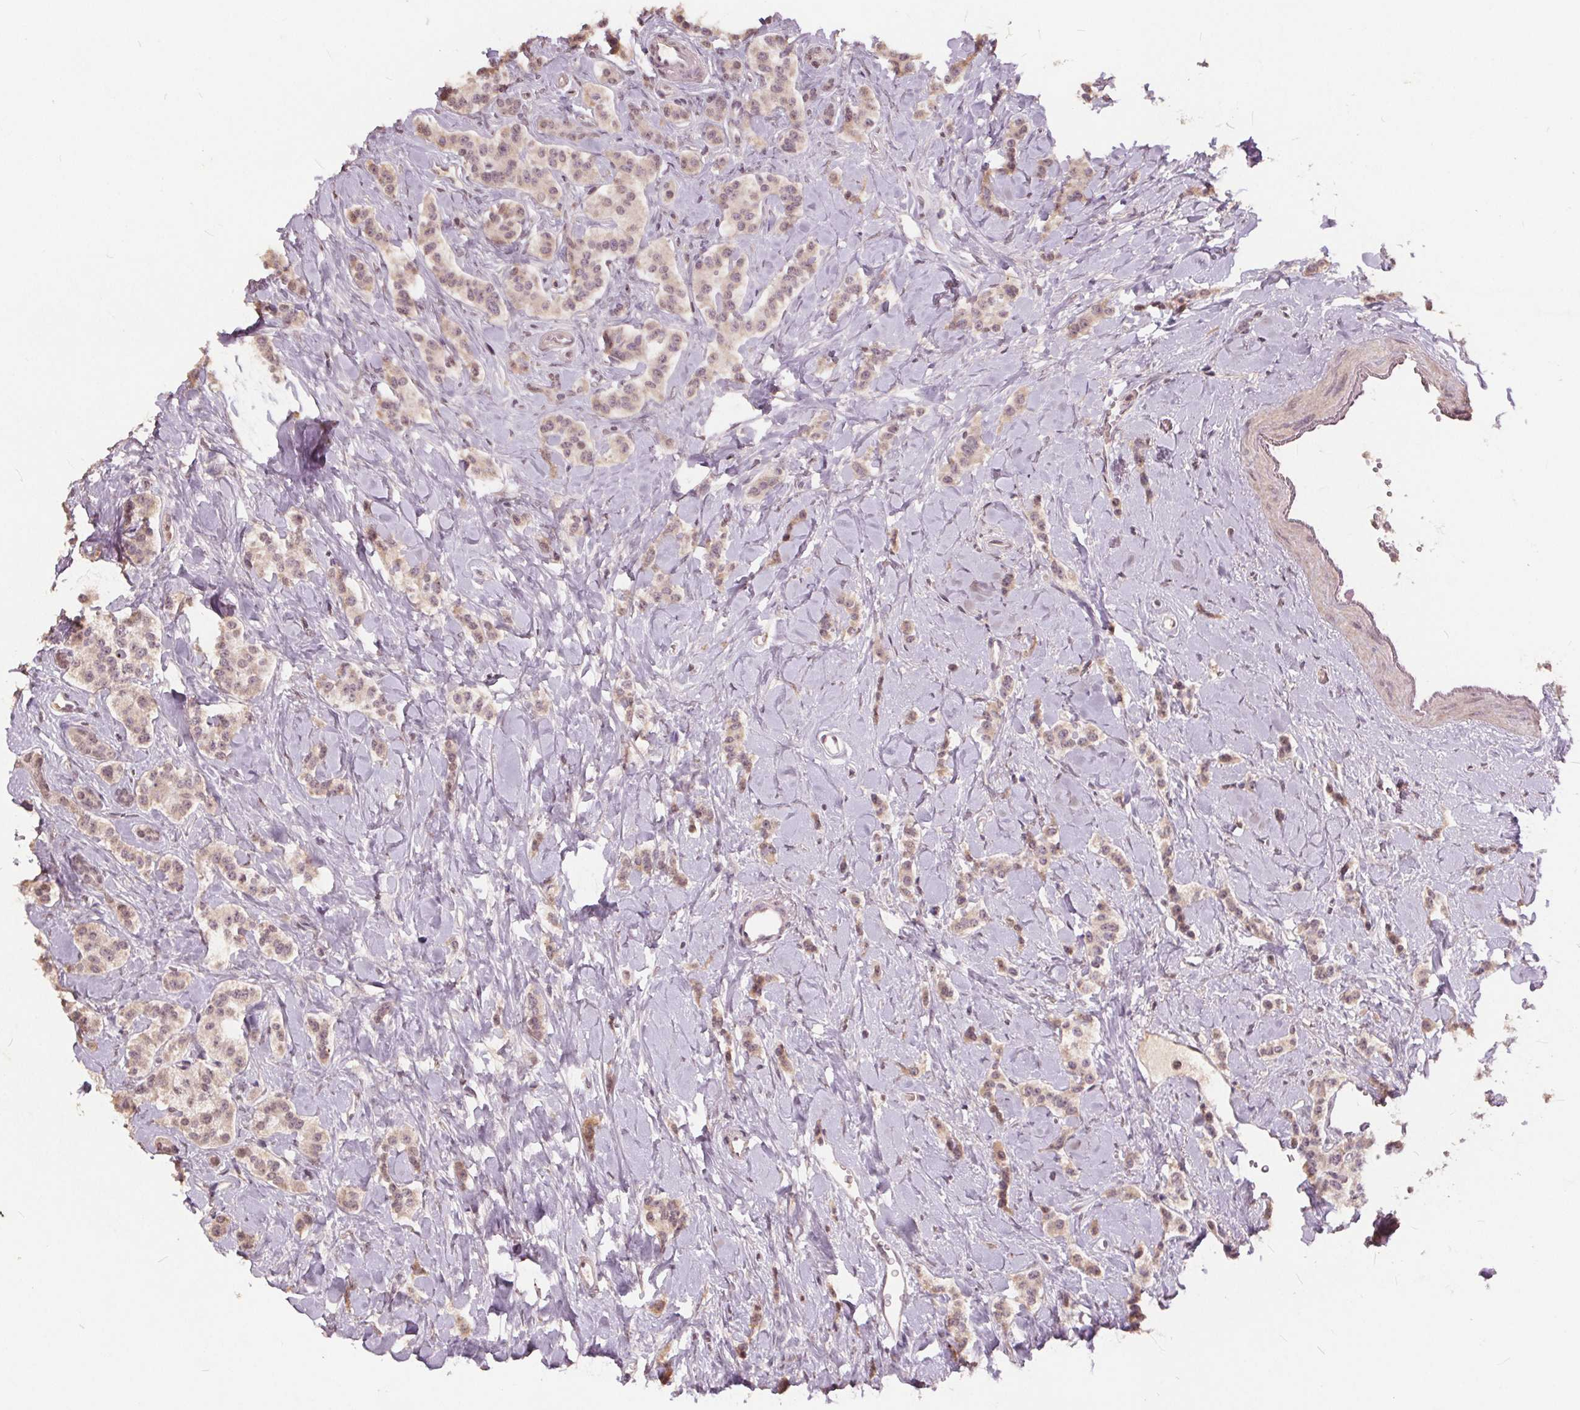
{"staining": {"intensity": "weak", "quantity": ">75%", "location": "nuclear"}, "tissue": "carcinoid", "cell_type": "Tumor cells", "image_type": "cancer", "snomed": [{"axis": "morphology", "description": "Normal tissue, NOS"}, {"axis": "morphology", "description": "Carcinoid, malignant, NOS"}, {"axis": "topography", "description": "Pancreas"}], "caption": "Human carcinoid stained with a protein marker reveals weak staining in tumor cells.", "gene": "DNMT3B", "patient": {"sex": "male", "age": 36}}